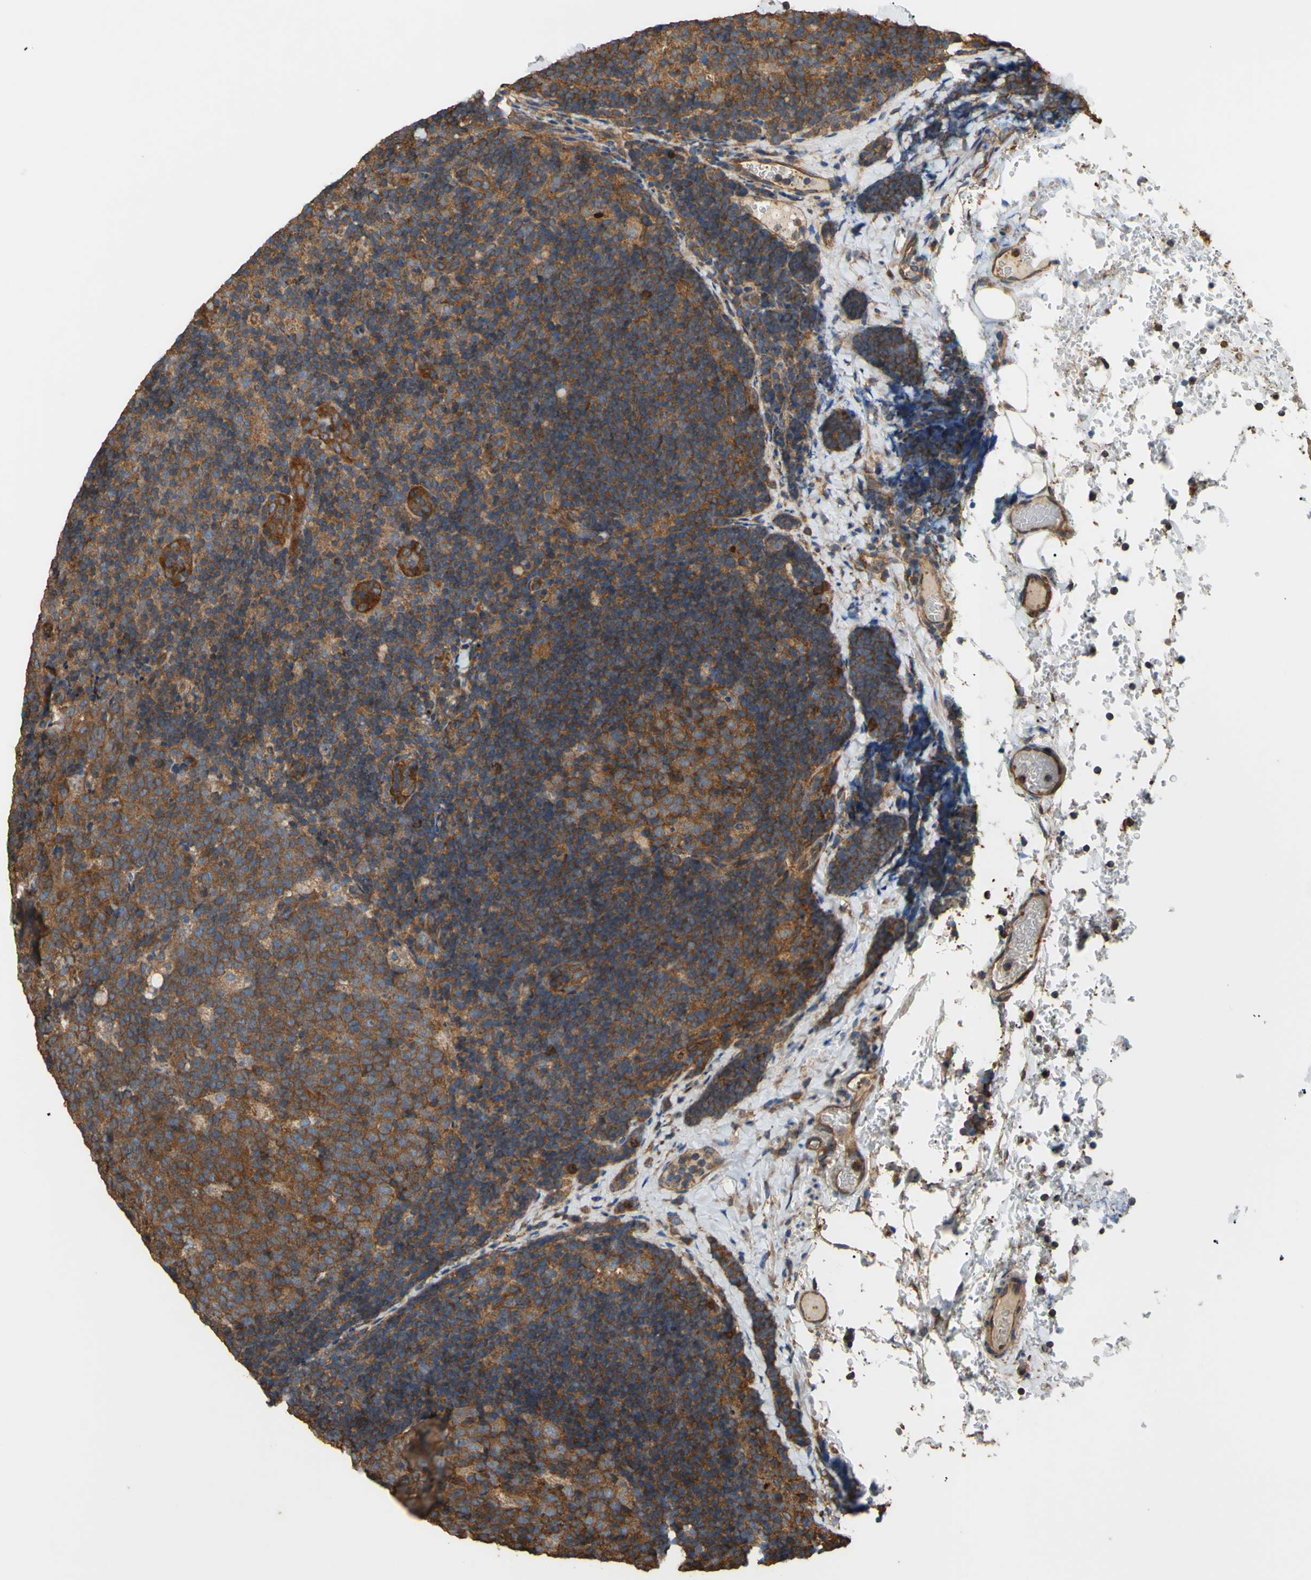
{"staining": {"intensity": "strong", "quantity": ">75%", "location": "cytoplasmic/membranous"}, "tissue": "lymph node", "cell_type": "Germinal center cells", "image_type": "normal", "snomed": [{"axis": "morphology", "description": "Normal tissue, NOS"}, {"axis": "topography", "description": "Lymph node"}], "caption": "IHC photomicrograph of normal lymph node: human lymph node stained using immunohistochemistry (IHC) displays high levels of strong protein expression localized specifically in the cytoplasmic/membranous of germinal center cells, appearing as a cytoplasmic/membranous brown color.", "gene": "CTTN", "patient": {"sex": "female", "age": 14}}